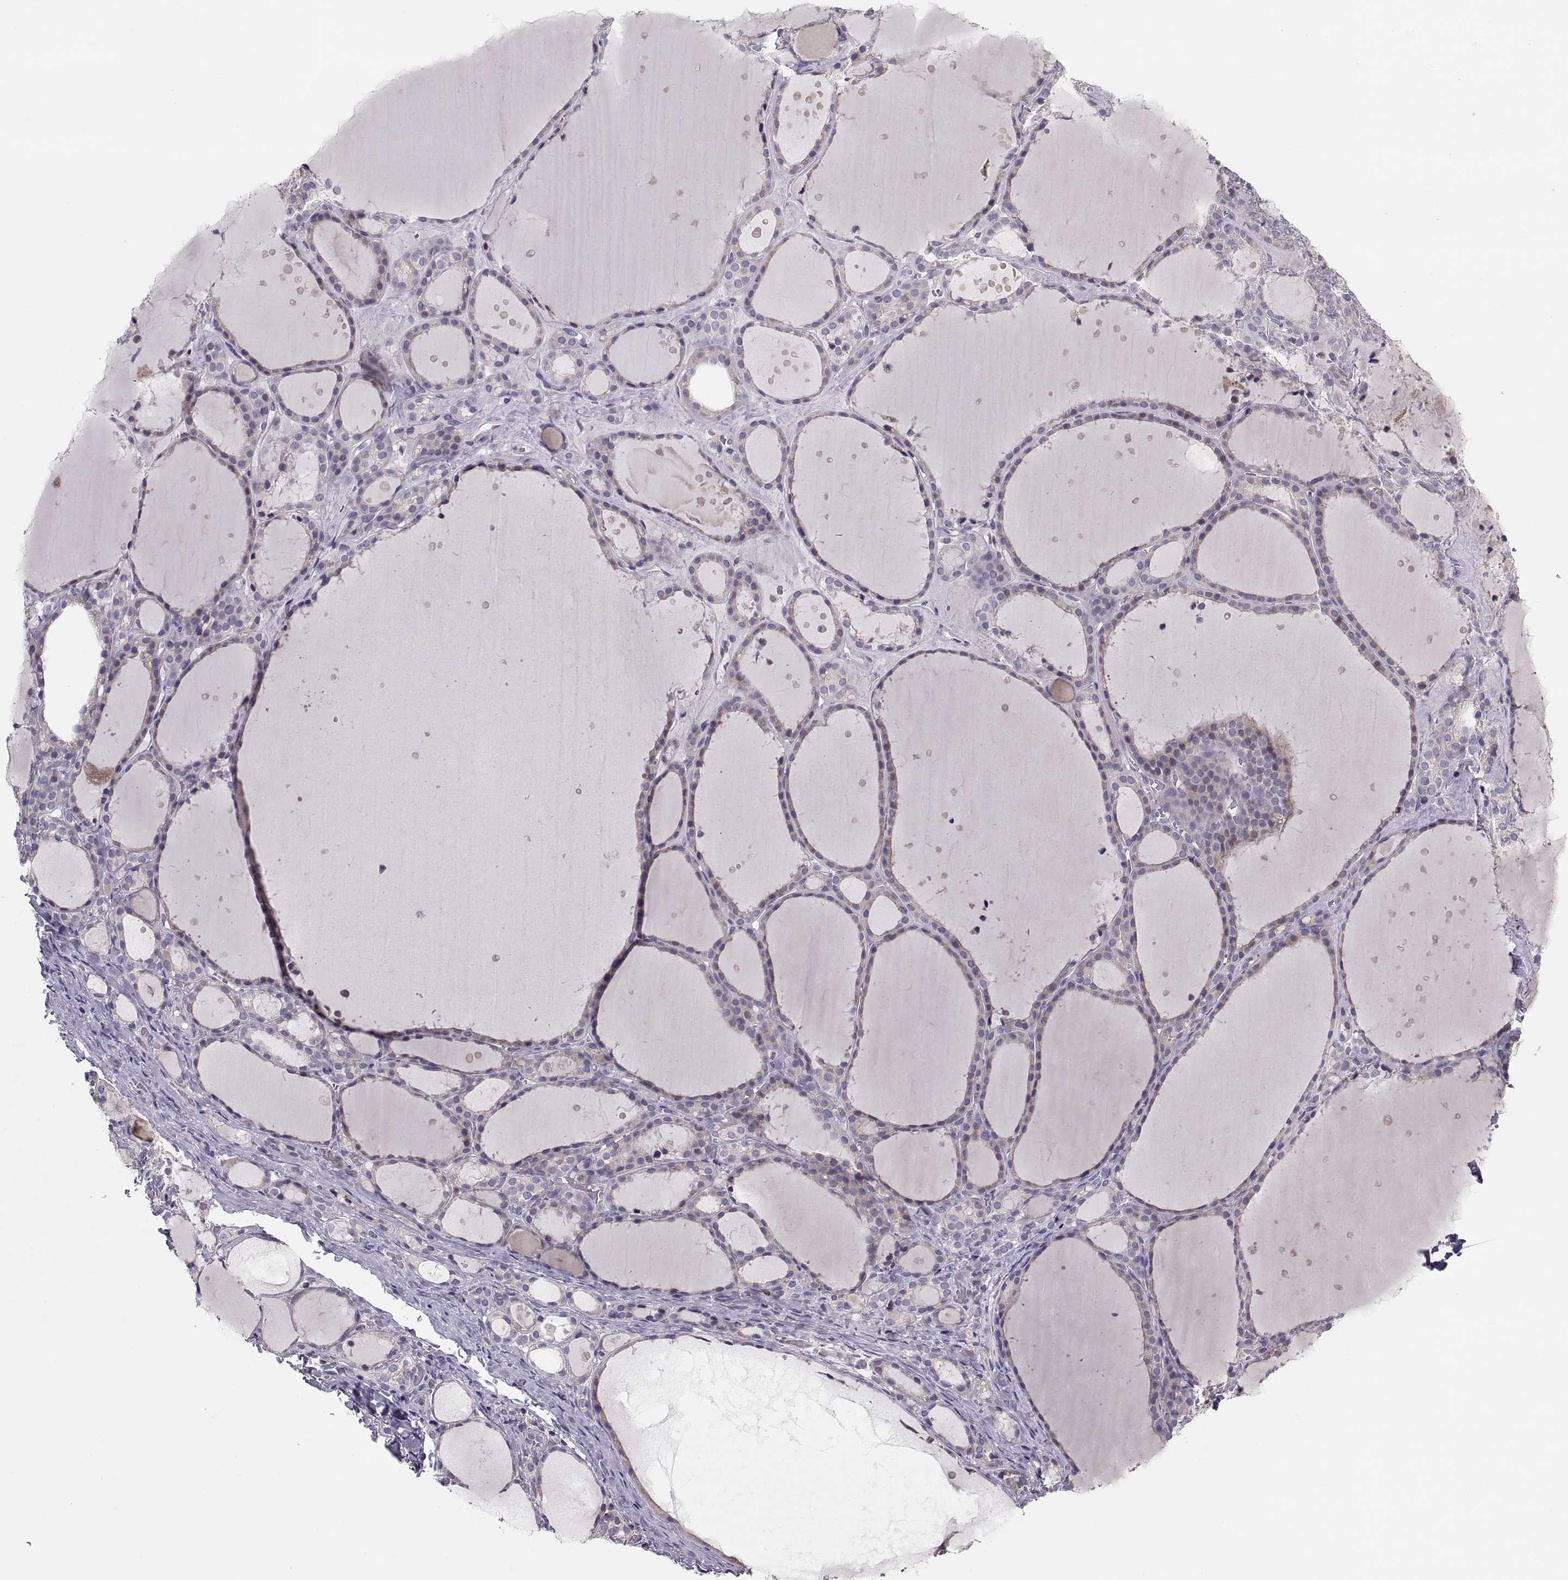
{"staining": {"intensity": "weak", "quantity": "<25%", "location": "cytoplasmic/membranous"}, "tissue": "thyroid gland", "cell_type": "Glandular cells", "image_type": "normal", "snomed": [{"axis": "morphology", "description": "Normal tissue, NOS"}, {"axis": "topography", "description": "Thyroid gland"}], "caption": "An immunohistochemistry photomicrograph of normal thyroid gland is shown. There is no staining in glandular cells of thyroid gland.", "gene": "ERO1A", "patient": {"sex": "male", "age": 68}}